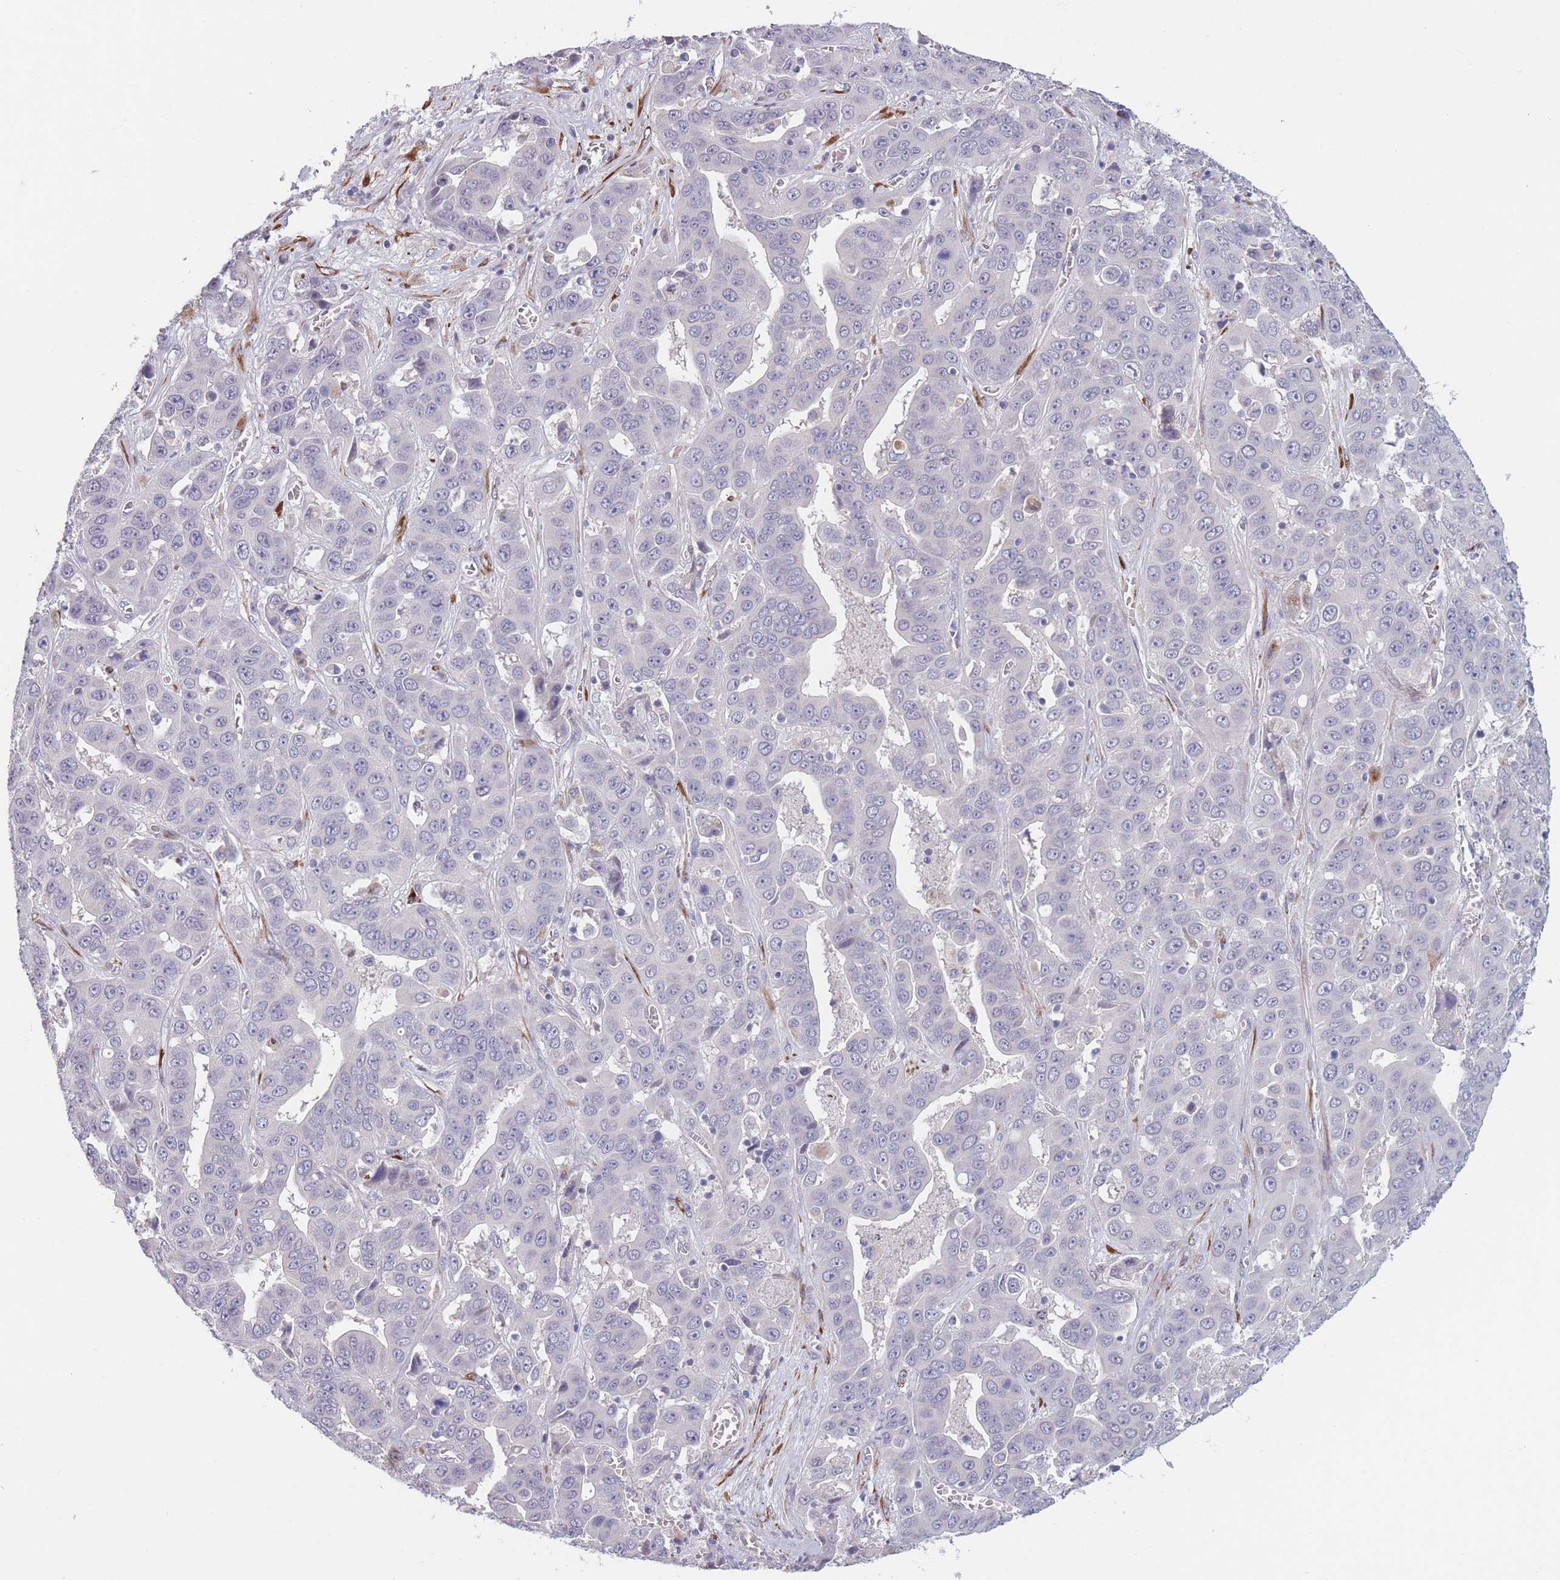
{"staining": {"intensity": "negative", "quantity": "none", "location": "none"}, "tissue": "liver cancer", "cell_type": "Tumor cells", "image_type": "cancer", "snomed": [{"axis": "morphology", "description": "Cholangiocarcinoma"}, {"axis": "topography", "description": "Liver"}], "caption": "Immunohistochemical staining of human cholangiocarcinoma (liver) shows no significant positivity in tumor cells.", "gene": "CCNQ", "patient": {"sex": "female", "age": 52}}